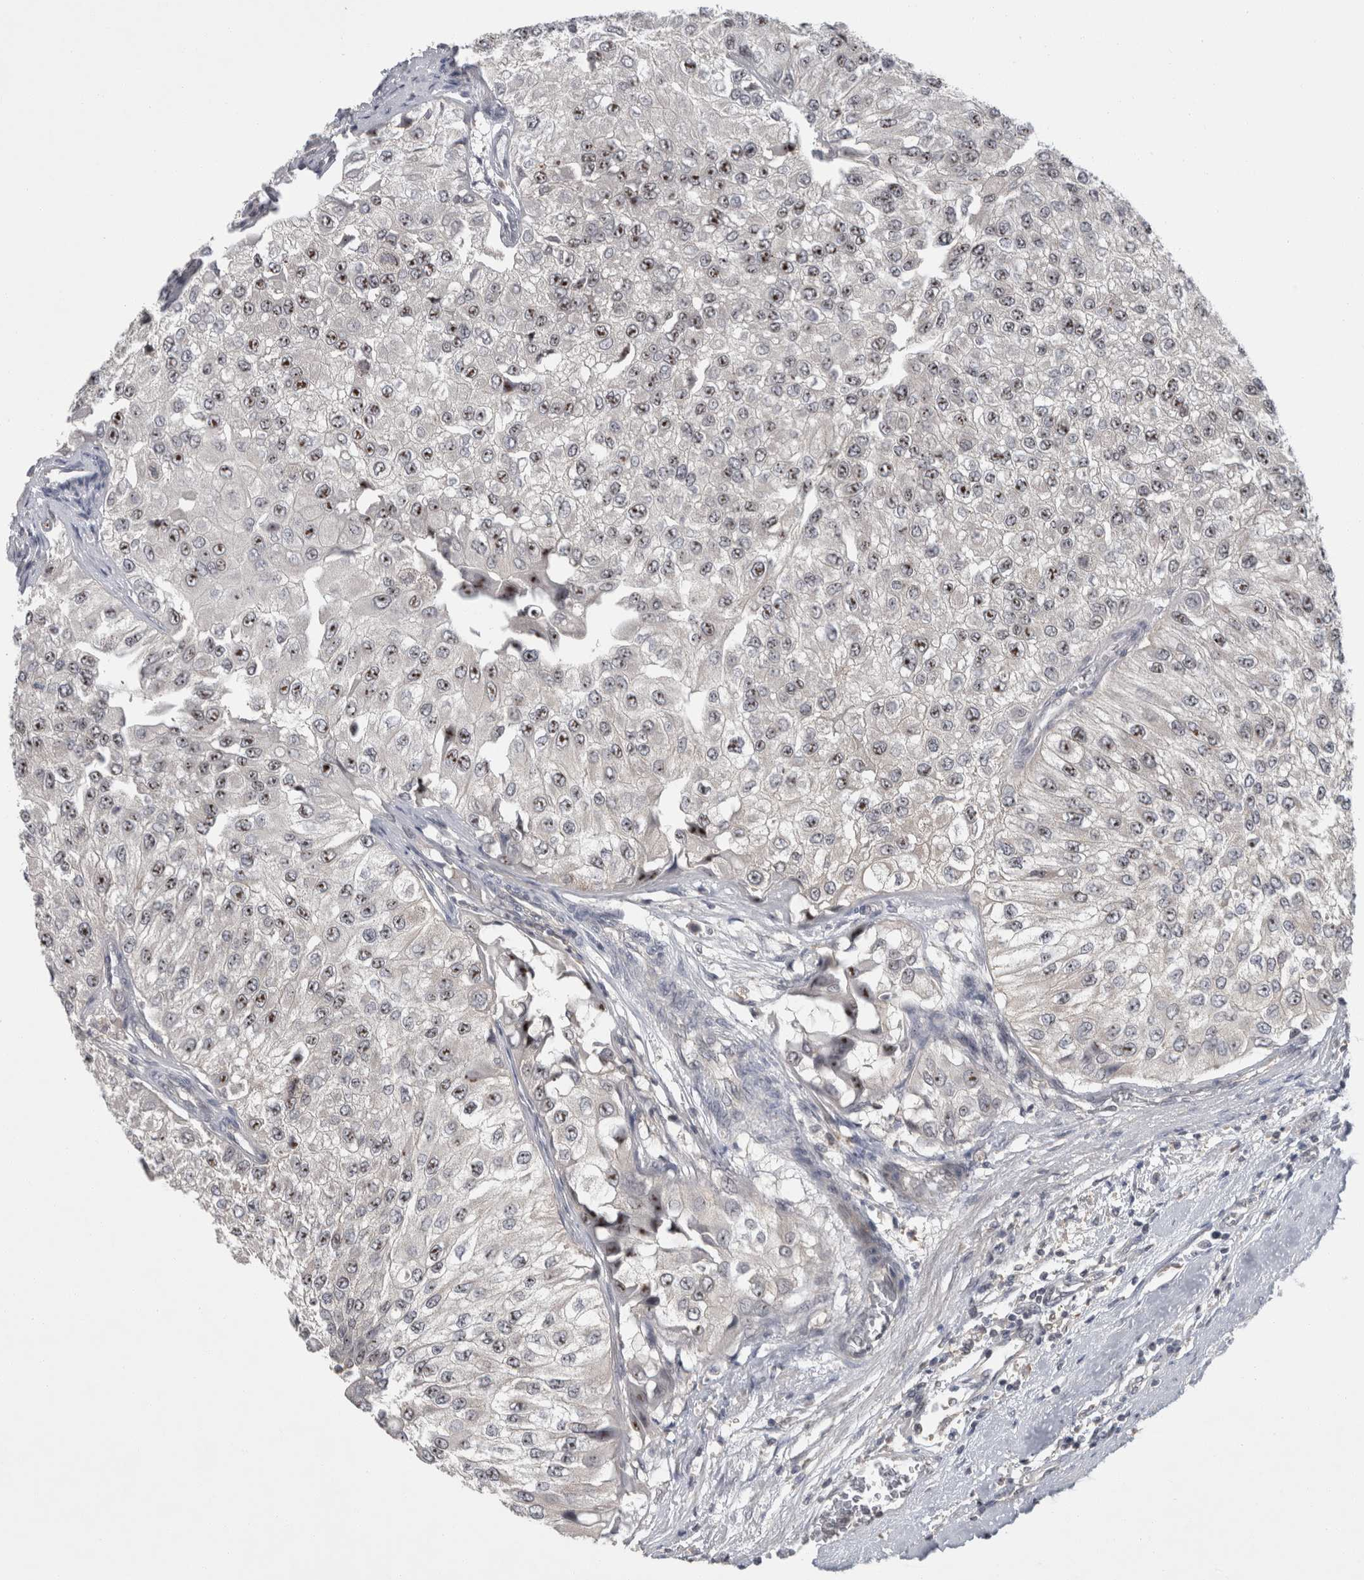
{"staining": {"intensity": "moderate", "quantity": ">75%", "location": "nuclear"}, "tissue": "urothelial cancer", "cell_type": "Tumor cells", "image_type": "cancer", "snomed": [{"axis": "morphology", "description": "Urothelial carcinoma, High grade"}, {"axis": "topography", "description": "Kidney"}, {"axis": "topography", "description": "Urinary bladder"}], "caption": "There is medium levels of moderate nuclear staining in tumor cells of high-grade urothelial carcinoma, as demonstrated by immunohistochemical staining (brown color).", "gene": "RBM28", "patient": {"sex": "male", "age": 77}}